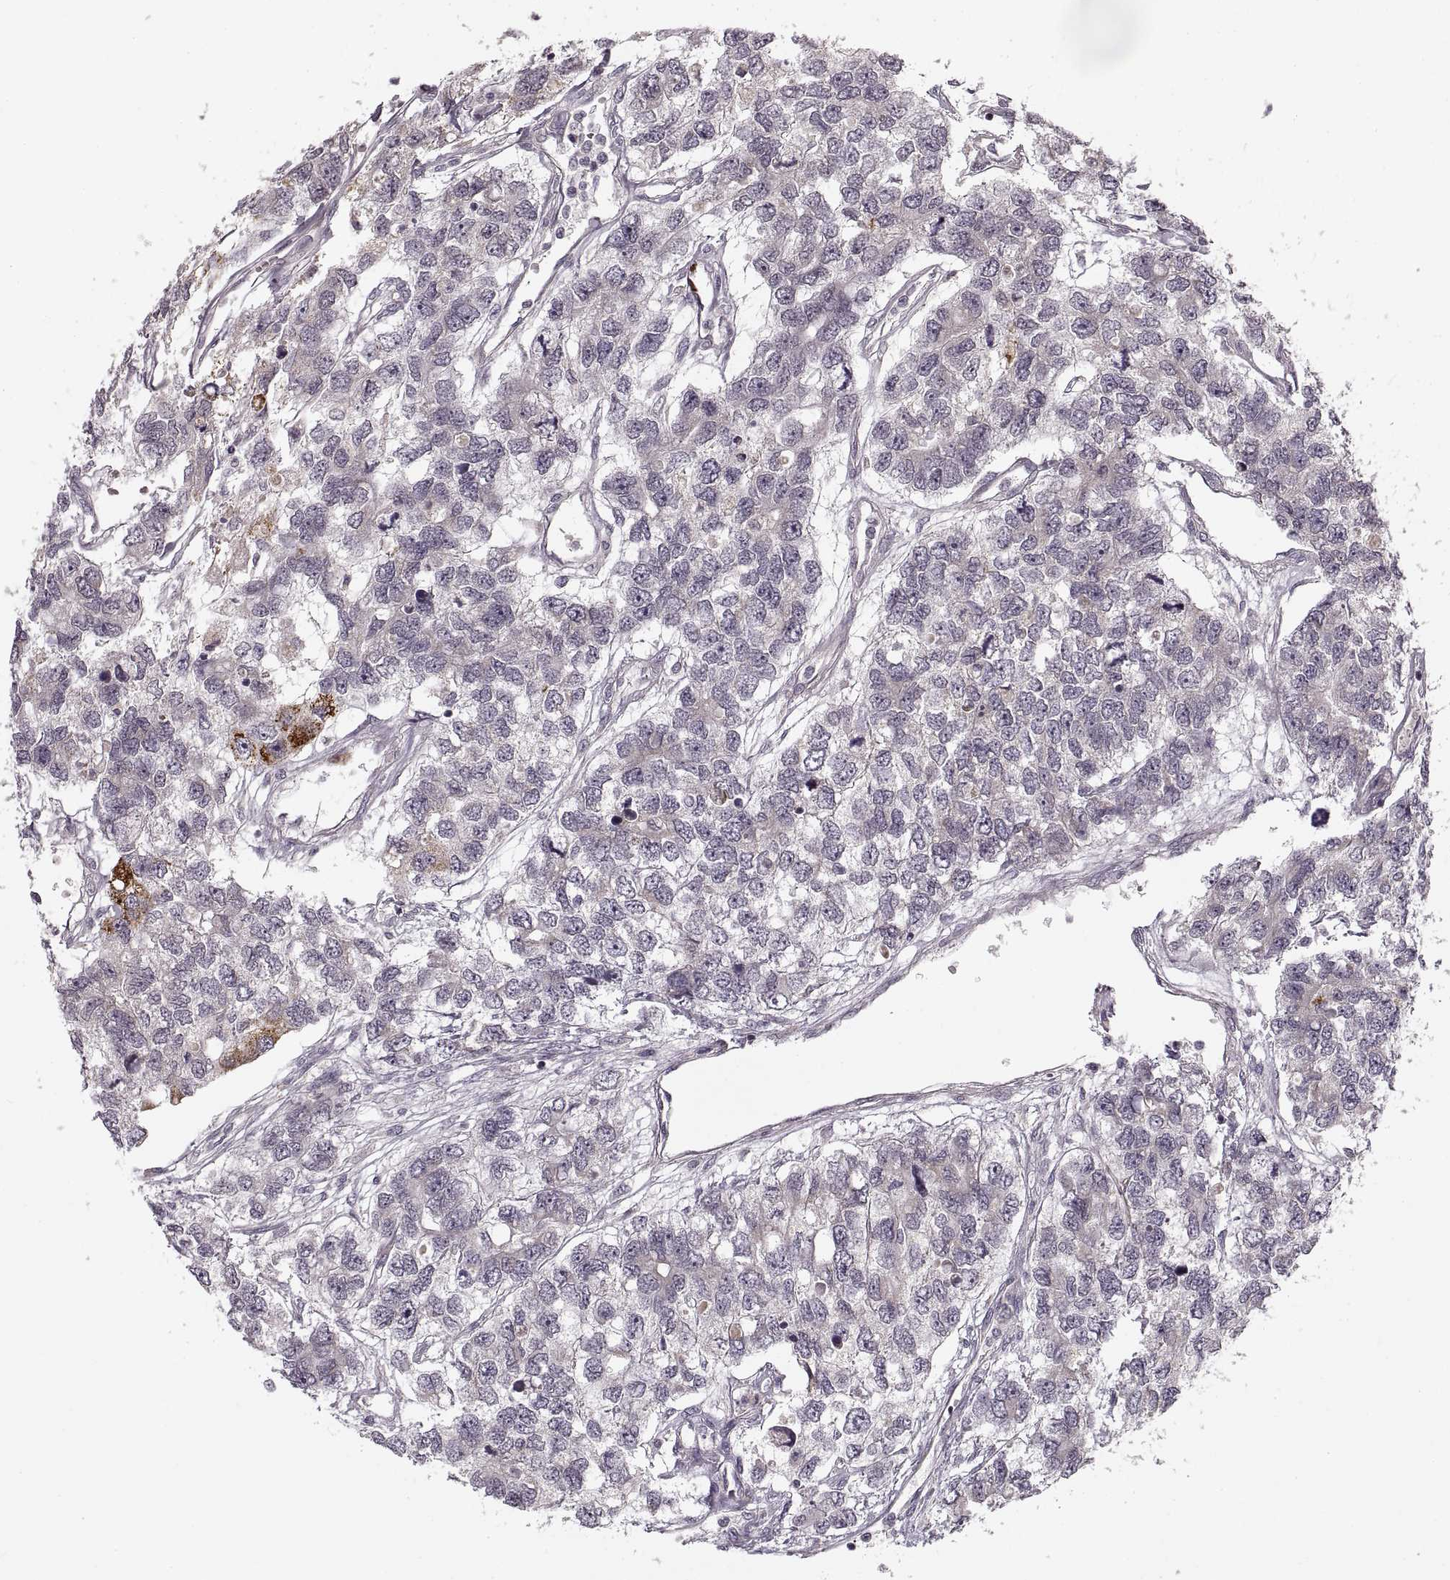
{"staining": {"intensity": "negative", "quantity": "none", "location": "none"}, "tissue": "testis cancer", "cell_type": "Tumor cells", "image_type": "cancer", "snomed": [{"axis": "morphology", "description": "Seminoma, NOS"}, {"axis": "topography", "description": "Testis"}], "caption": "Tumor cells show no significant expression in testis cancer.", "gene": "ASIC3", "patient": {"sex": "male", "age": 52}}